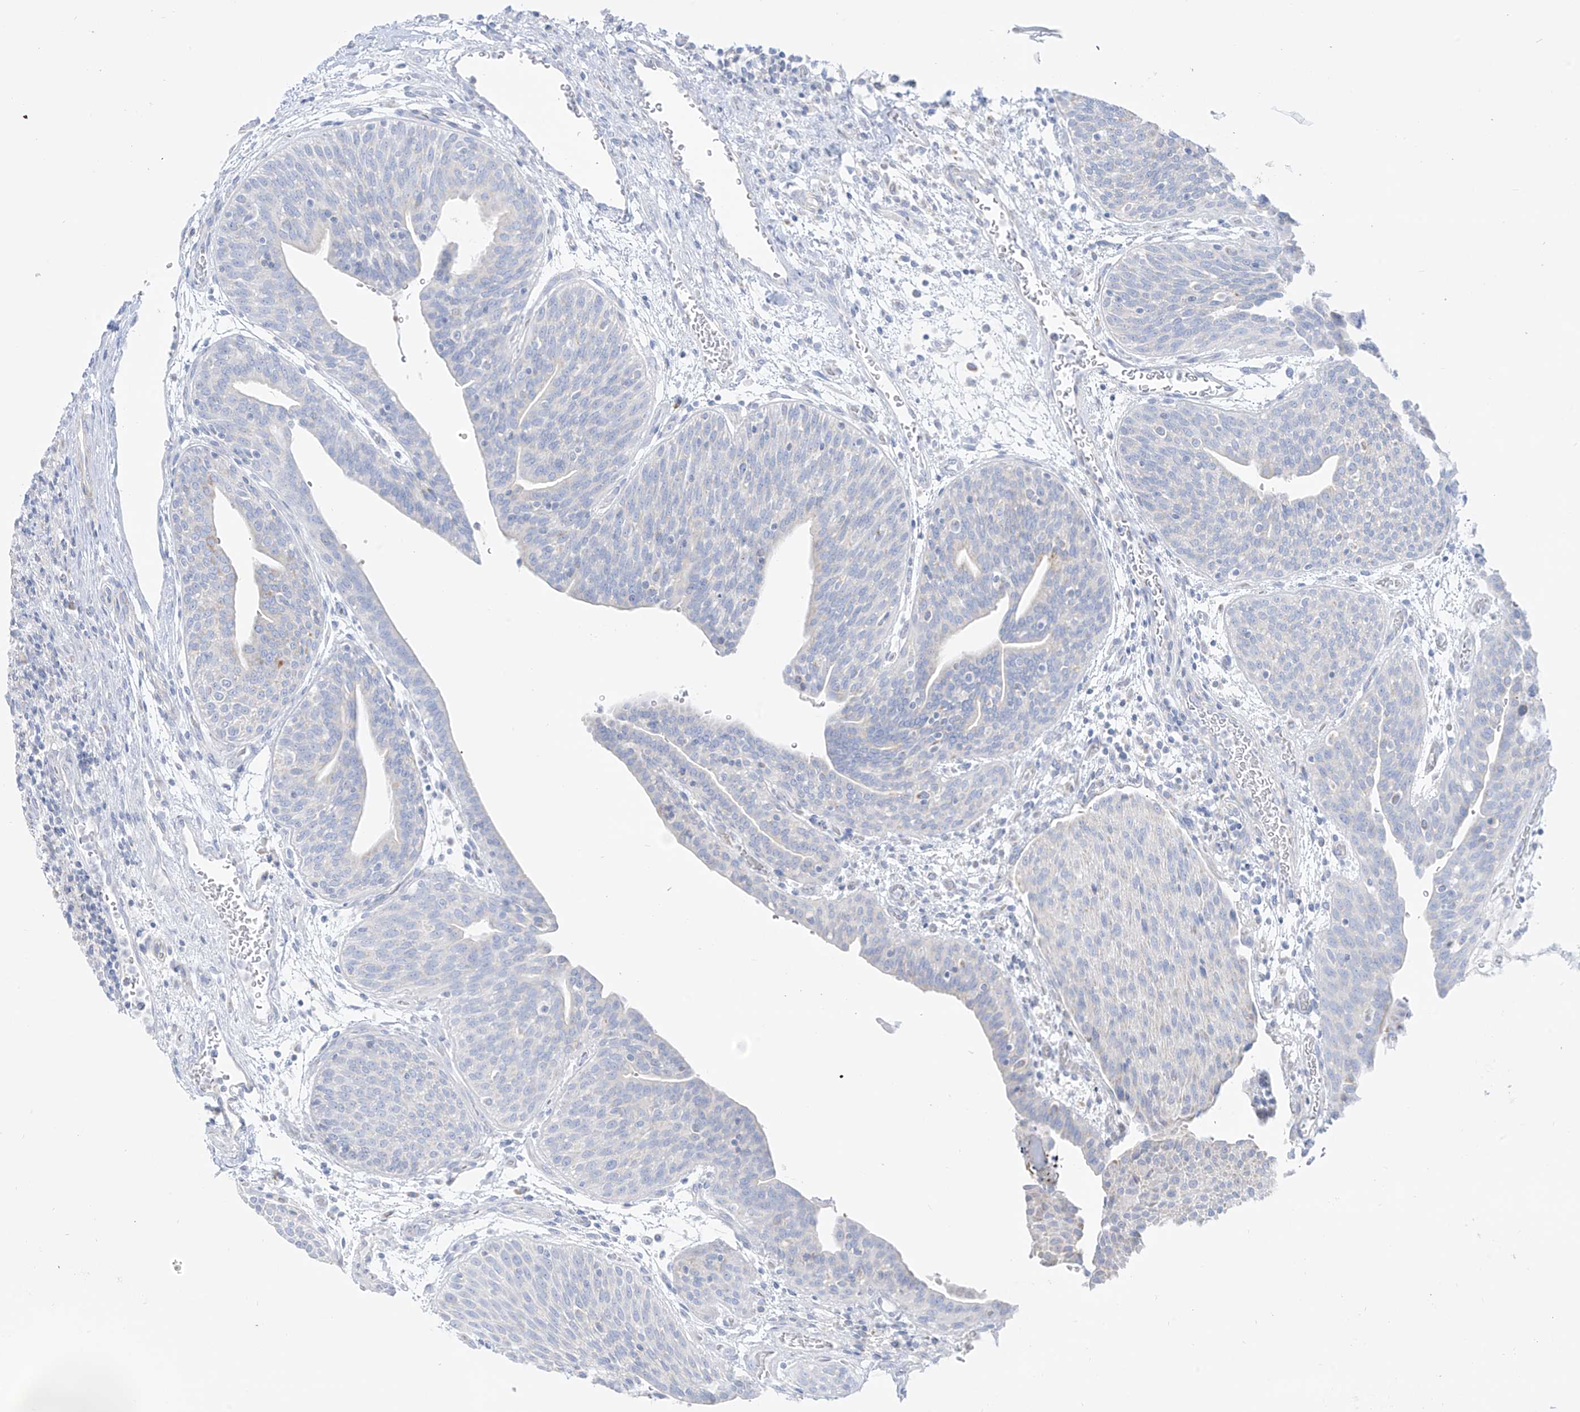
{"staining": {"intensity": "negative", "quantity": "none", "location": "none"}, "tissue": "urothelial cancer", "cell_type": "Tumor cells", "image_type": "cancer", "snomed": [{"axis": "morphology", "description": "Urothelial carcinoma, High grade"}, {"axis": "topography", "description": "Urinary bladder"}], "caption": "Tumor cells show no significant expression in urothelial cancer.", "gene": "SLC26A3", "patient": {"sex": "male", "age": 35}}